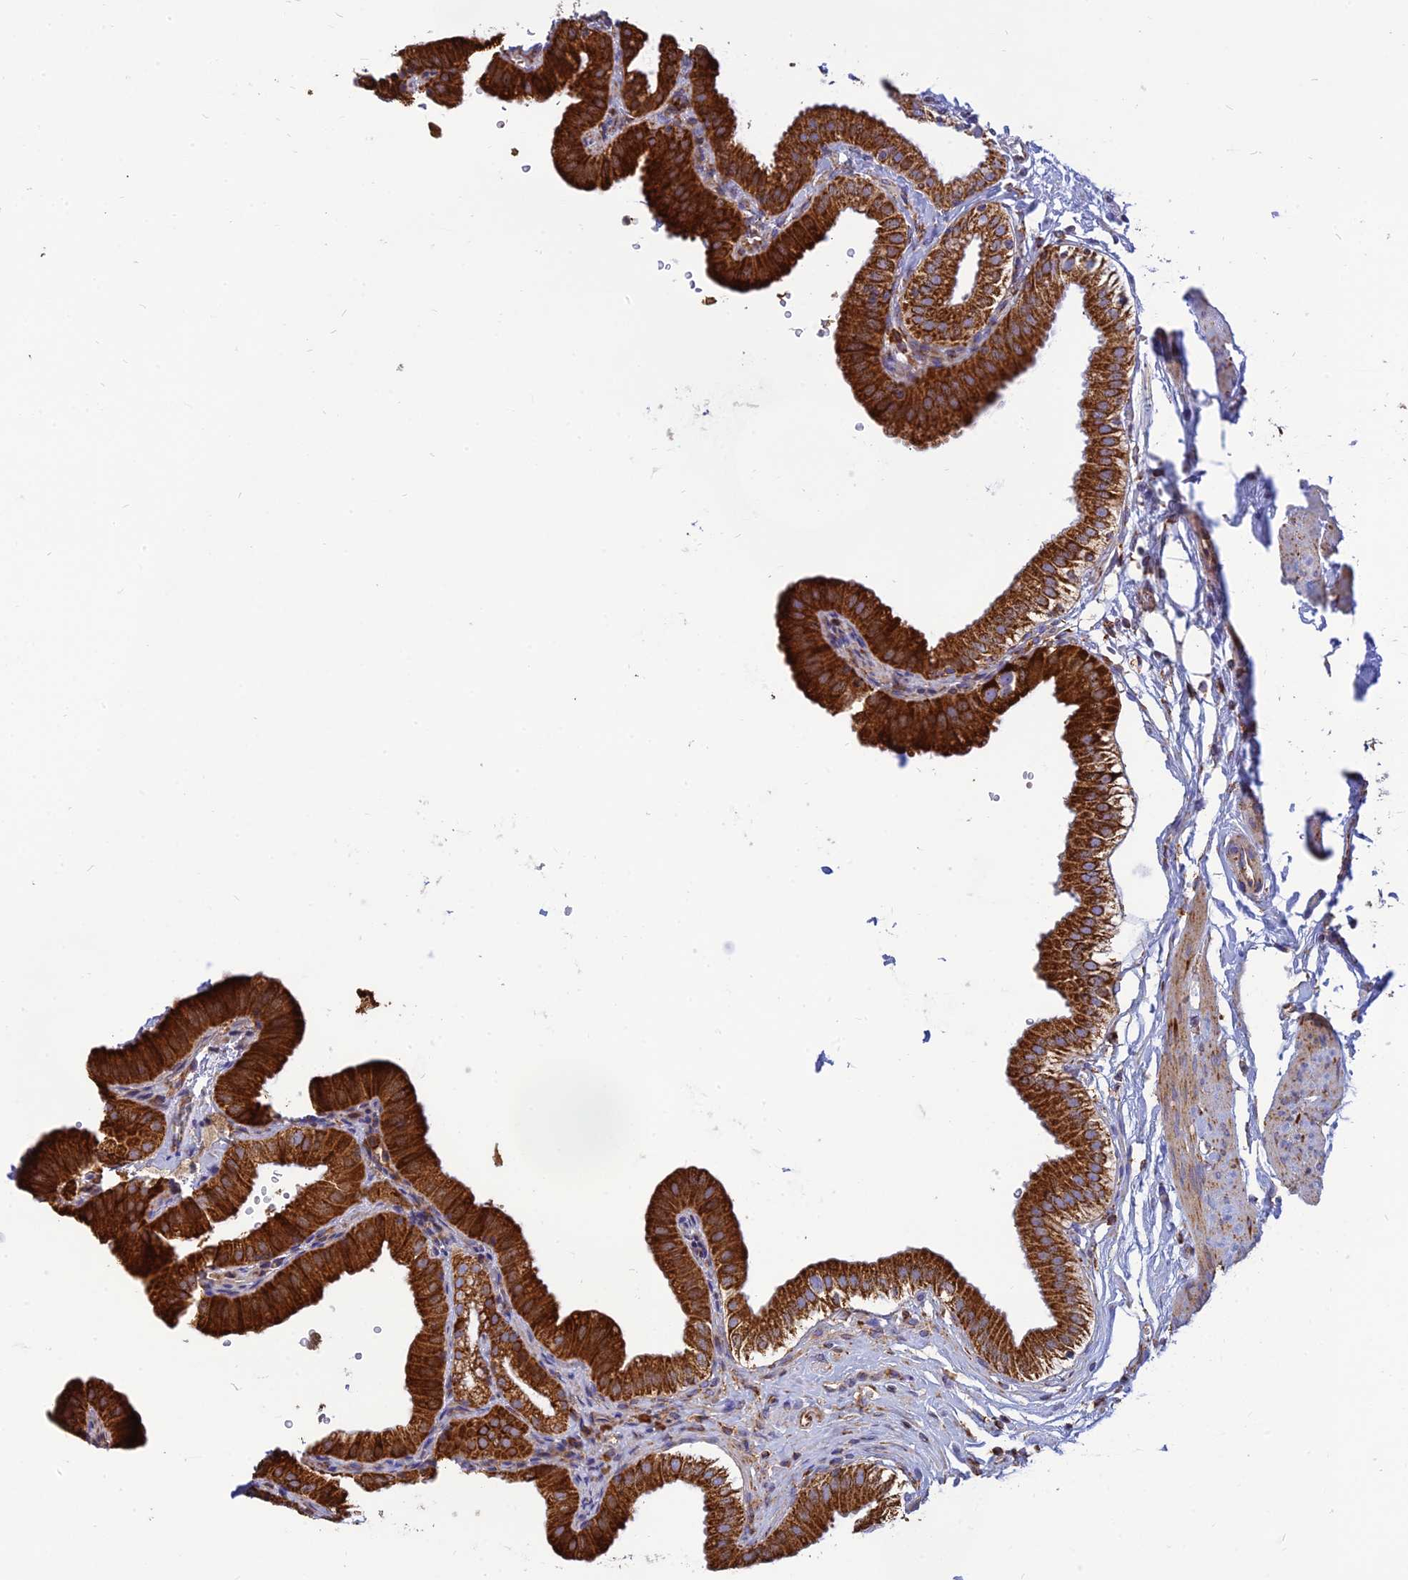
{"staining": {"intensity": "strong", "quantity": ">75%", "location": "cytoplasmic/membranous"}, "tissue": "gallbladder", "cell_type": "Glandular cells", "image_type": "normal", "snomed": [{"axis": "morphology", "description": "Normal tissue, NOS"}, {"axis": "topography", "description": "Gallbladder"}], "caption": "Gallbladder stained with immunohistochemistry reveals strong cytoplasmic/membranous positivity in approximately >75% of glandular cells.", "gene": "THUMPD2", "patient": {"sex": "female", "age": 61}}